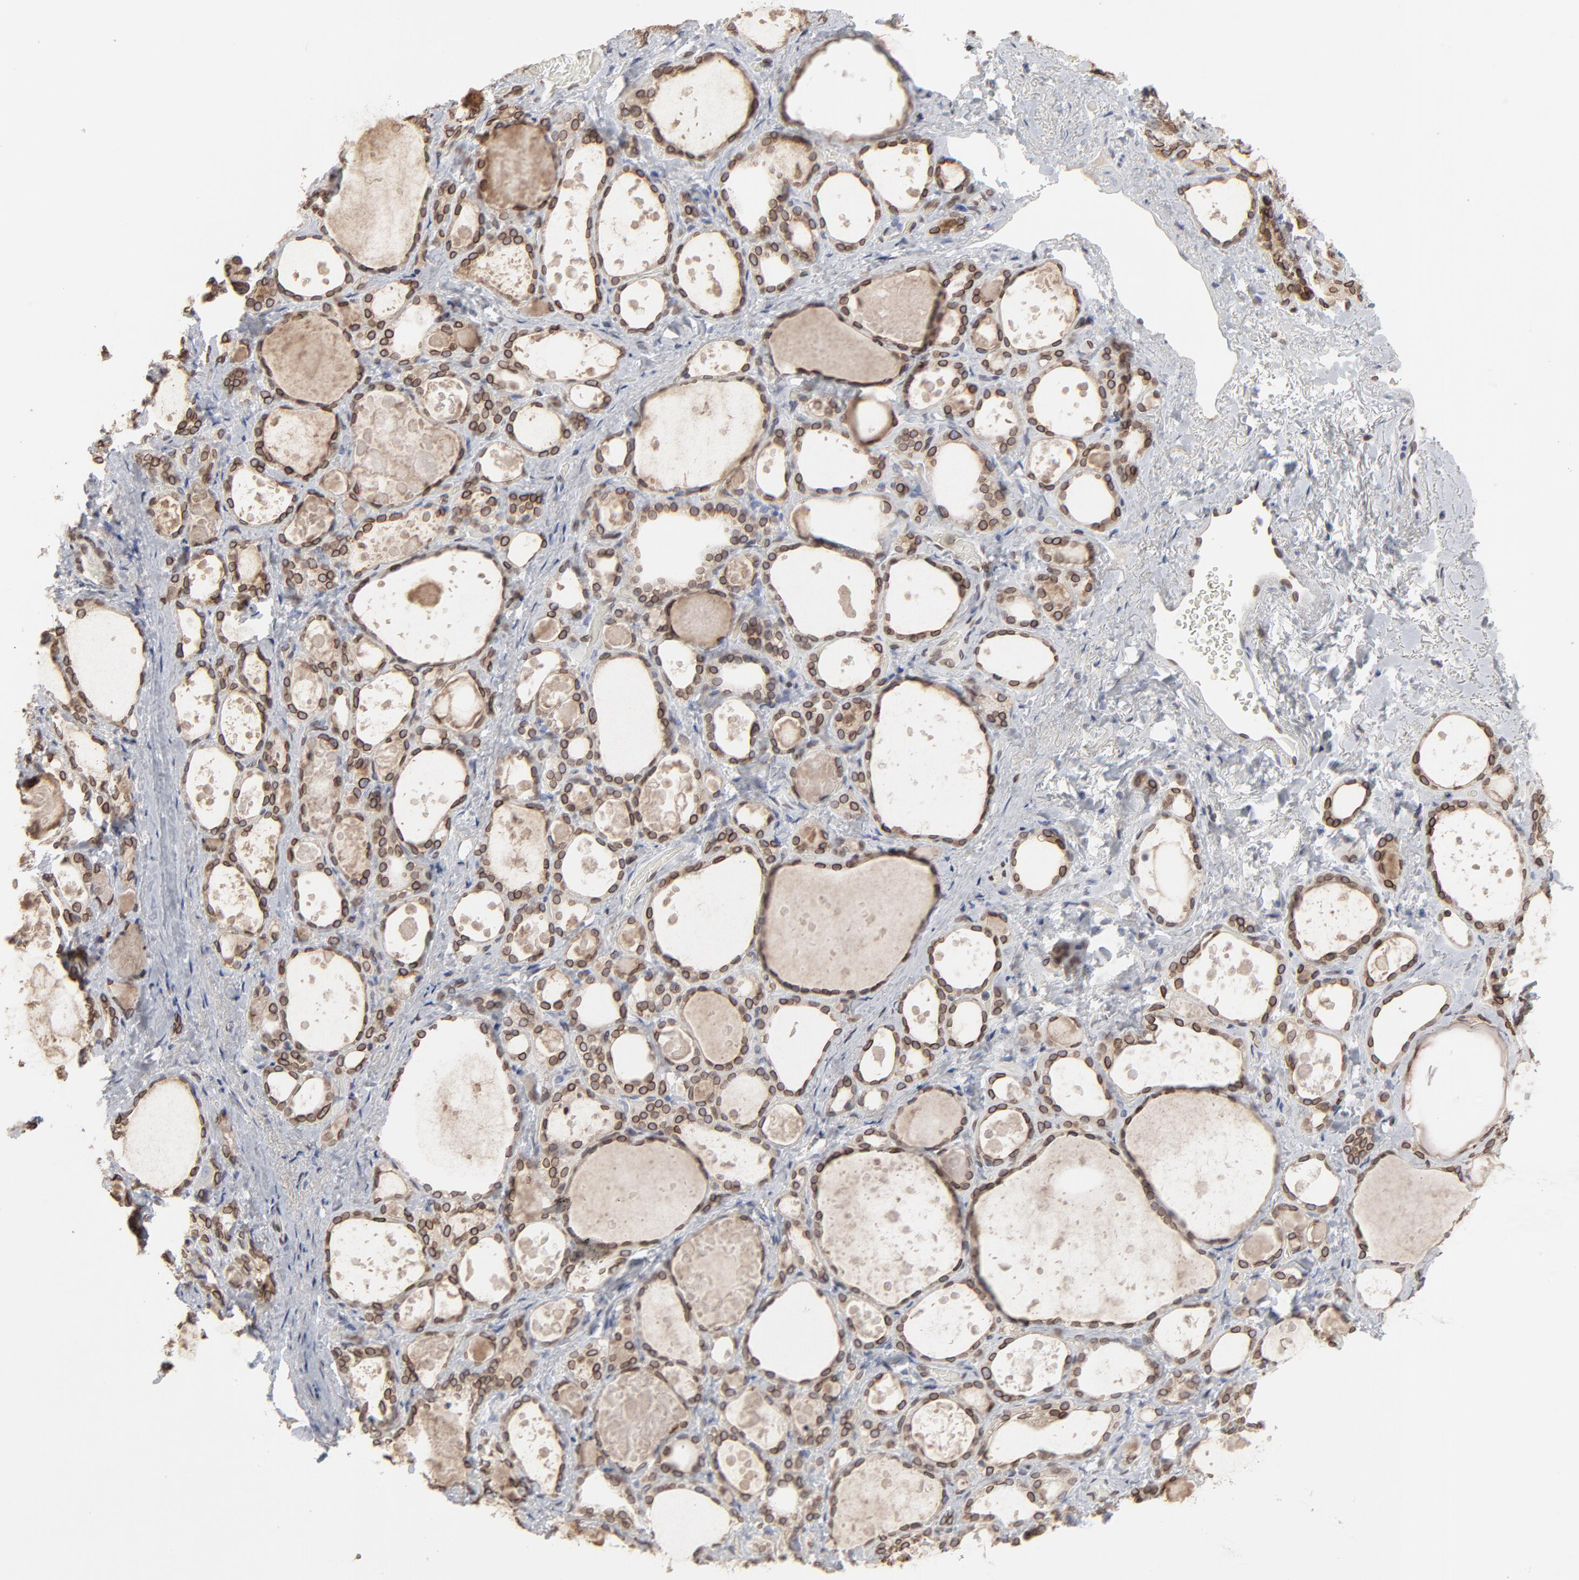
{"staining": {"intensity": "moderate", "quantity": ">75%", "location": "cytoplasmic/membranous,nuclear"}, "tissue": "thyroid gland", "cell_type": "Glandular cells", "image_type": "normal", "snomed": [{"axis": "morphology", "description": "Normal tissue, NOS"}, {"axis": "topography", "description": "Thyroid gland"}], "caption": "A photomicrograph showing moderate cytoplasmic/membranous,nuclear expression in about >75% of glandular cells in benign thyroid gland, as visualized by brown immunohistochemical staining.", "gene": "SYNE2", "patient": {"sex": "female", "age": 75}}